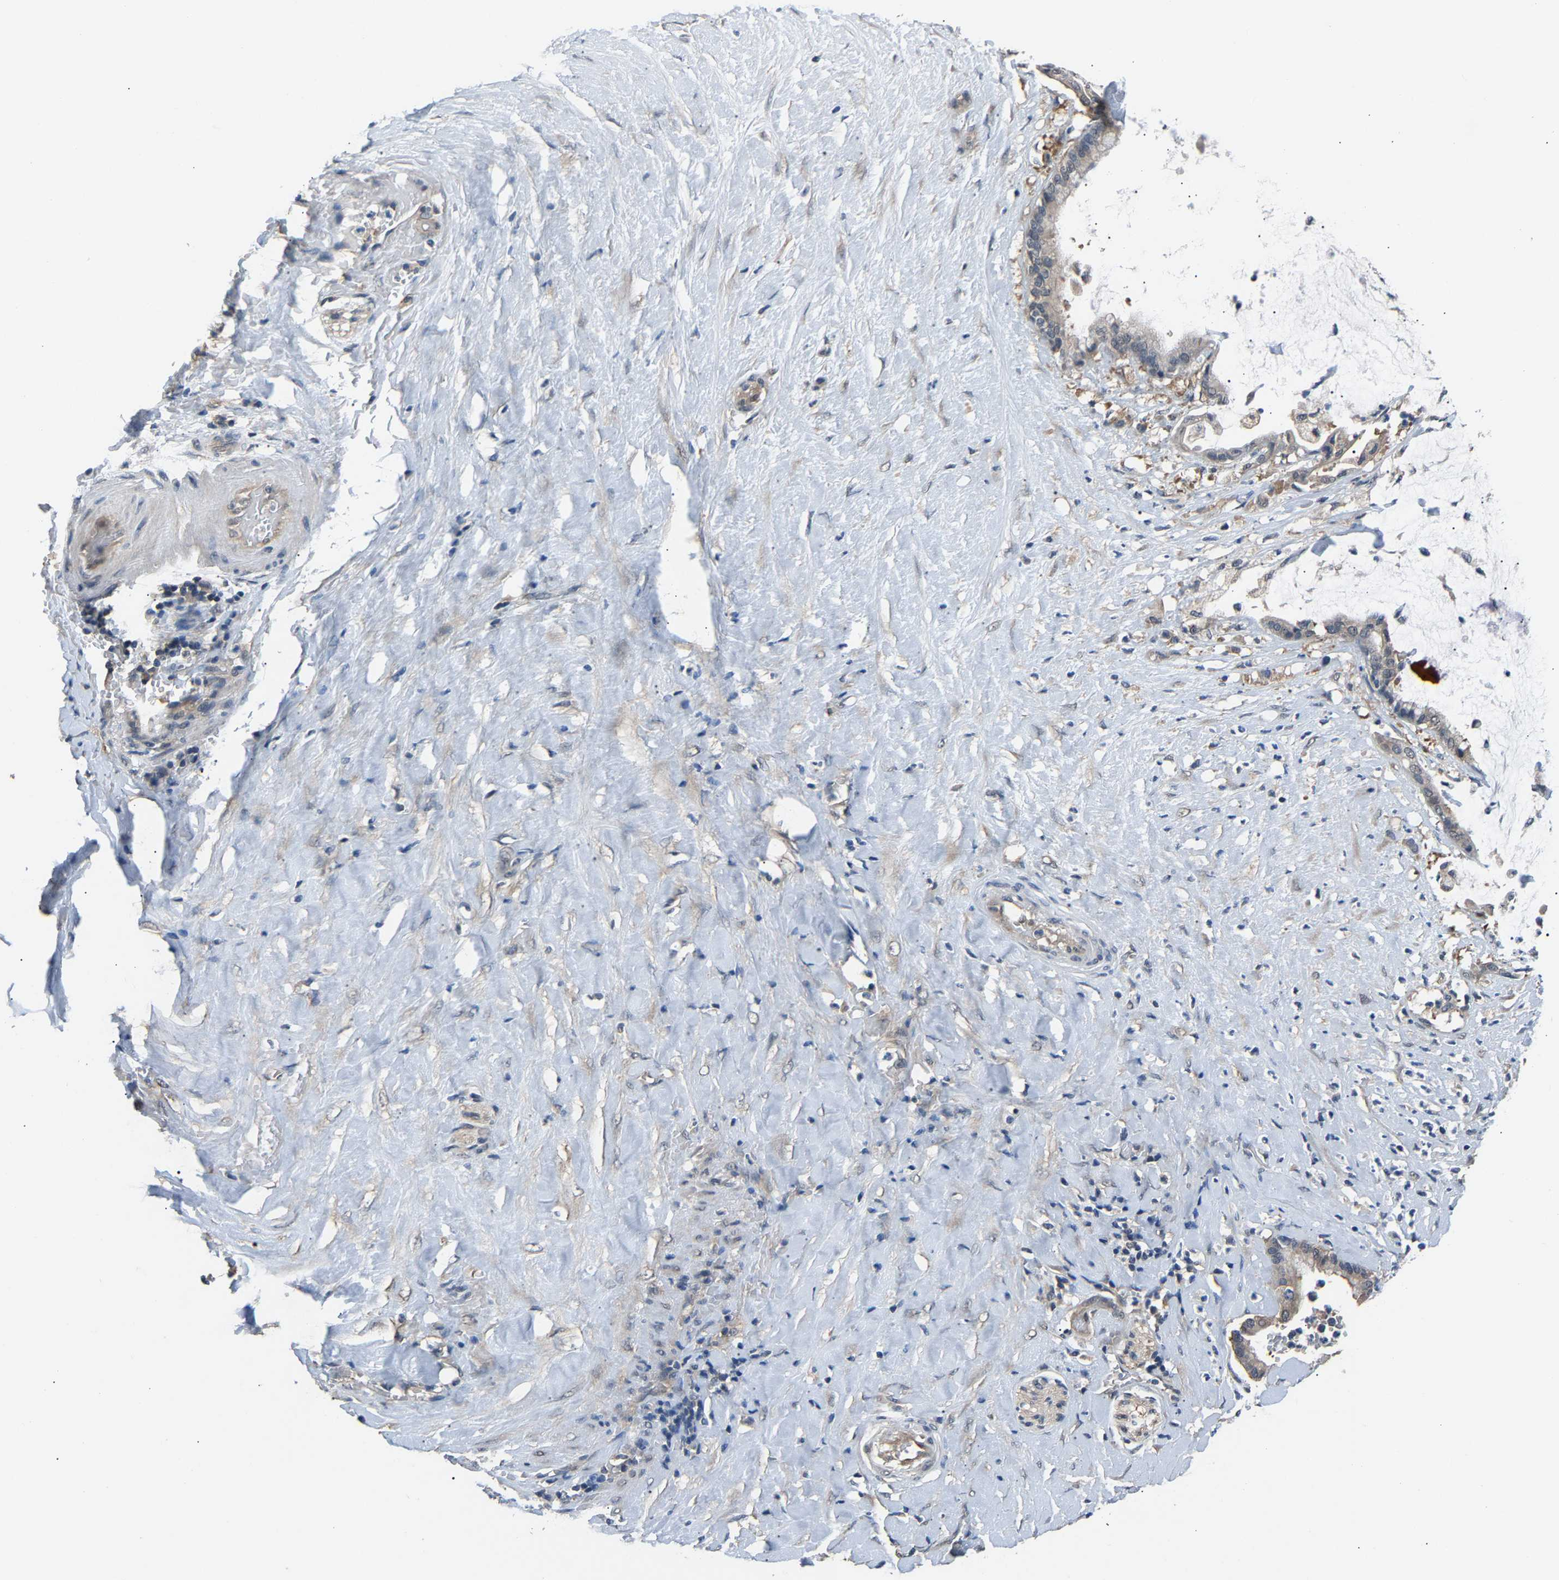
{"staining": {"intensity": "weak", "quantity": "<25%", "location": "cytoplasmic/membranous"}, "tissue": "pancreatic cancer", "cell_type": "Tumor cells", "image_type": "cancer", "snomed": [{"axis": "morphology", "description": "Adenocarcinoma, NOS"}, {"axis": "topography", "description": "Pancreas"}], "caption": "Immunohistochemistry of human adenocarcinoma (pancreatic) exhibits no staining in tumor cells.", "gene": "ABCC9", "patient": {"sex": "male", "age": 41}}